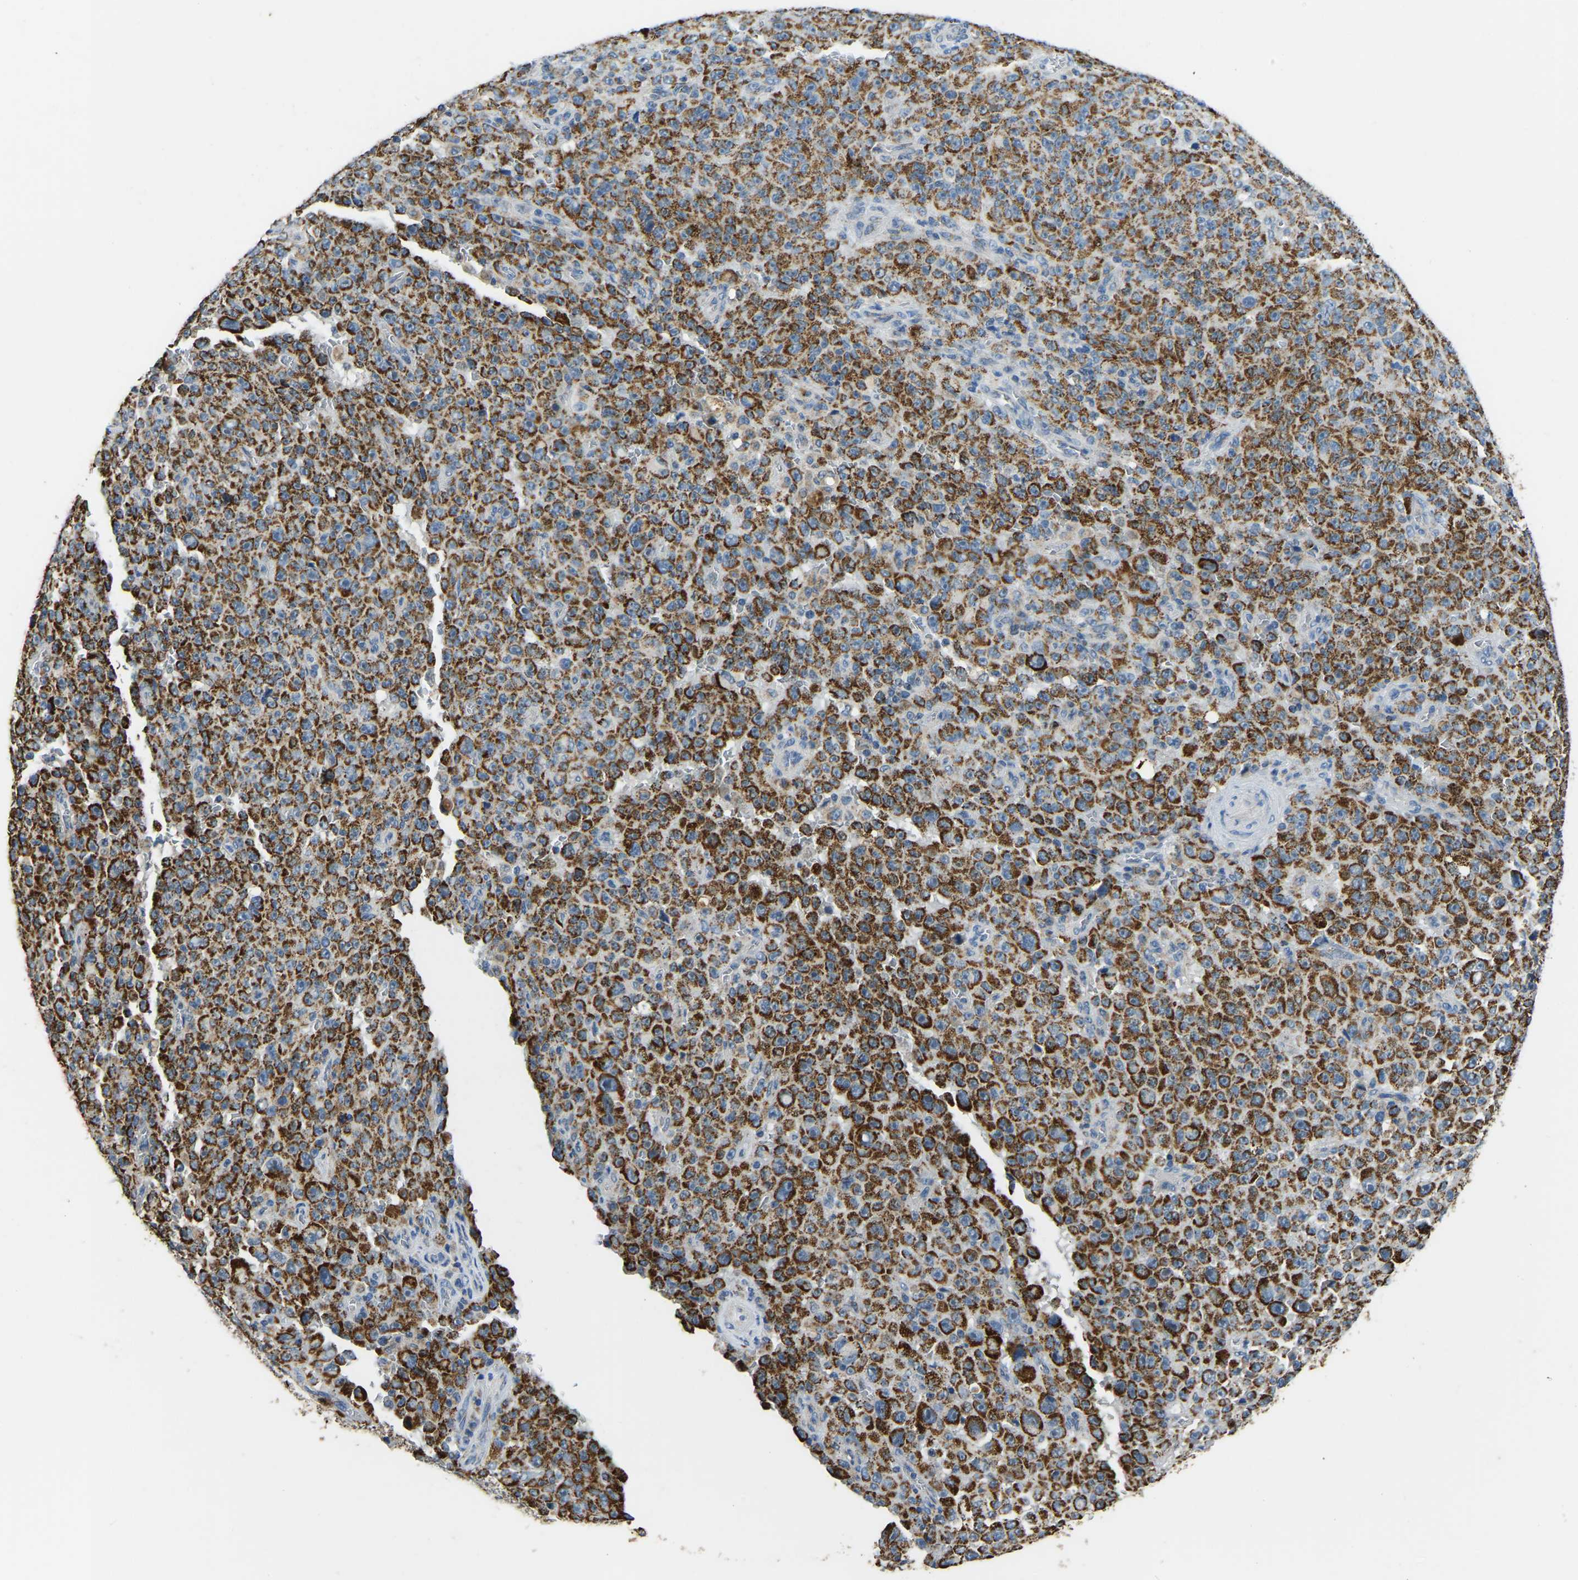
{"staining": {"intensity": "strong", "quantity": ">75%", "location": "cytoplasmic/membranous"}, "tissue": "melanoma", "cell_type": "Tumor cells", "image_type": "cancer", "snomed": [{"axis": "morphology", "description": "Malignant melanoma, NOS"}, {"axis": "topography", "description": "Skin"}], "caption": "An IHC histopathology image of neoplastic tissue is shown. Protein staining in brown labels strong cytoplasmic/membranous positivity in malignant melanoma within tumor cells. (brown staining indicates protein expression, while blue staining denotes nuclei).", "gene": "ZNF200", "patient": {"sex": "female", "age": 82}}